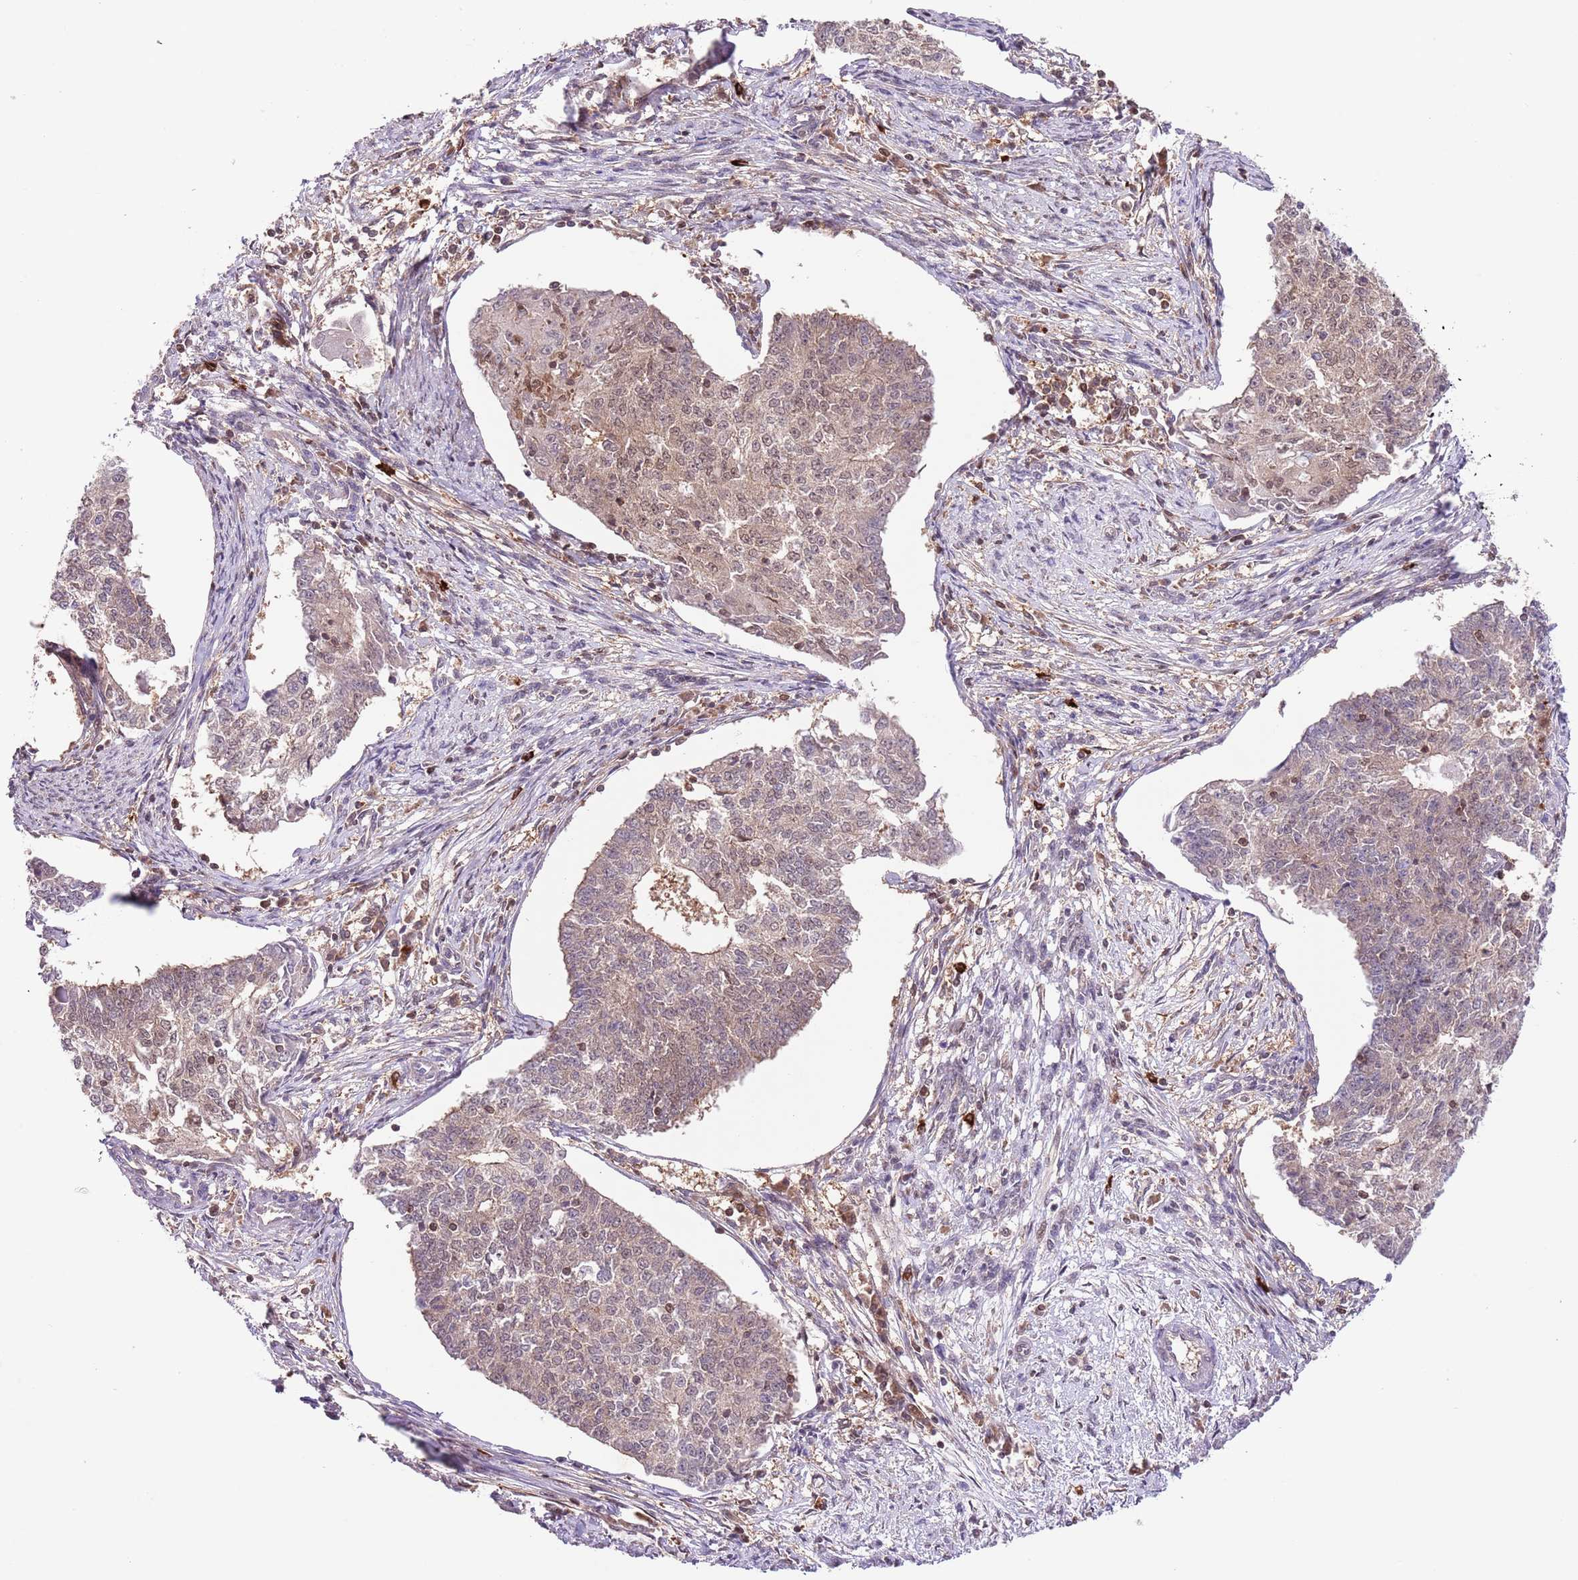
{"staining": {"intensity": "weak", "quantity": ">75%", "location": "cytoplasmic/membranous,nuclear"}, "tissue": "endometrial cancer", "cell_type": "Tumor cells", "image_type": "cancer", "snomed": [{"axis": "morphology", "description": "Adenocarcinoma, NOS"}, {"axis": "topography", "description": "Endometrium"}], "caption": "High-power microscopy captured an immunohistochemistry (IHC) photomicrograph of adenocarcinoma (endometrial), revealing weak cytoplasmic/membranous and nuclear positivity in approximately >75% of tumor cells. The staining was performed using DAB (3,3'-diaminobenzidine), with brown indicating positive protein expression. Nuclei are stained blue with hematoxylin.", "gene": "HDHD2", "patient": {"sex": "female", "age": 56}}